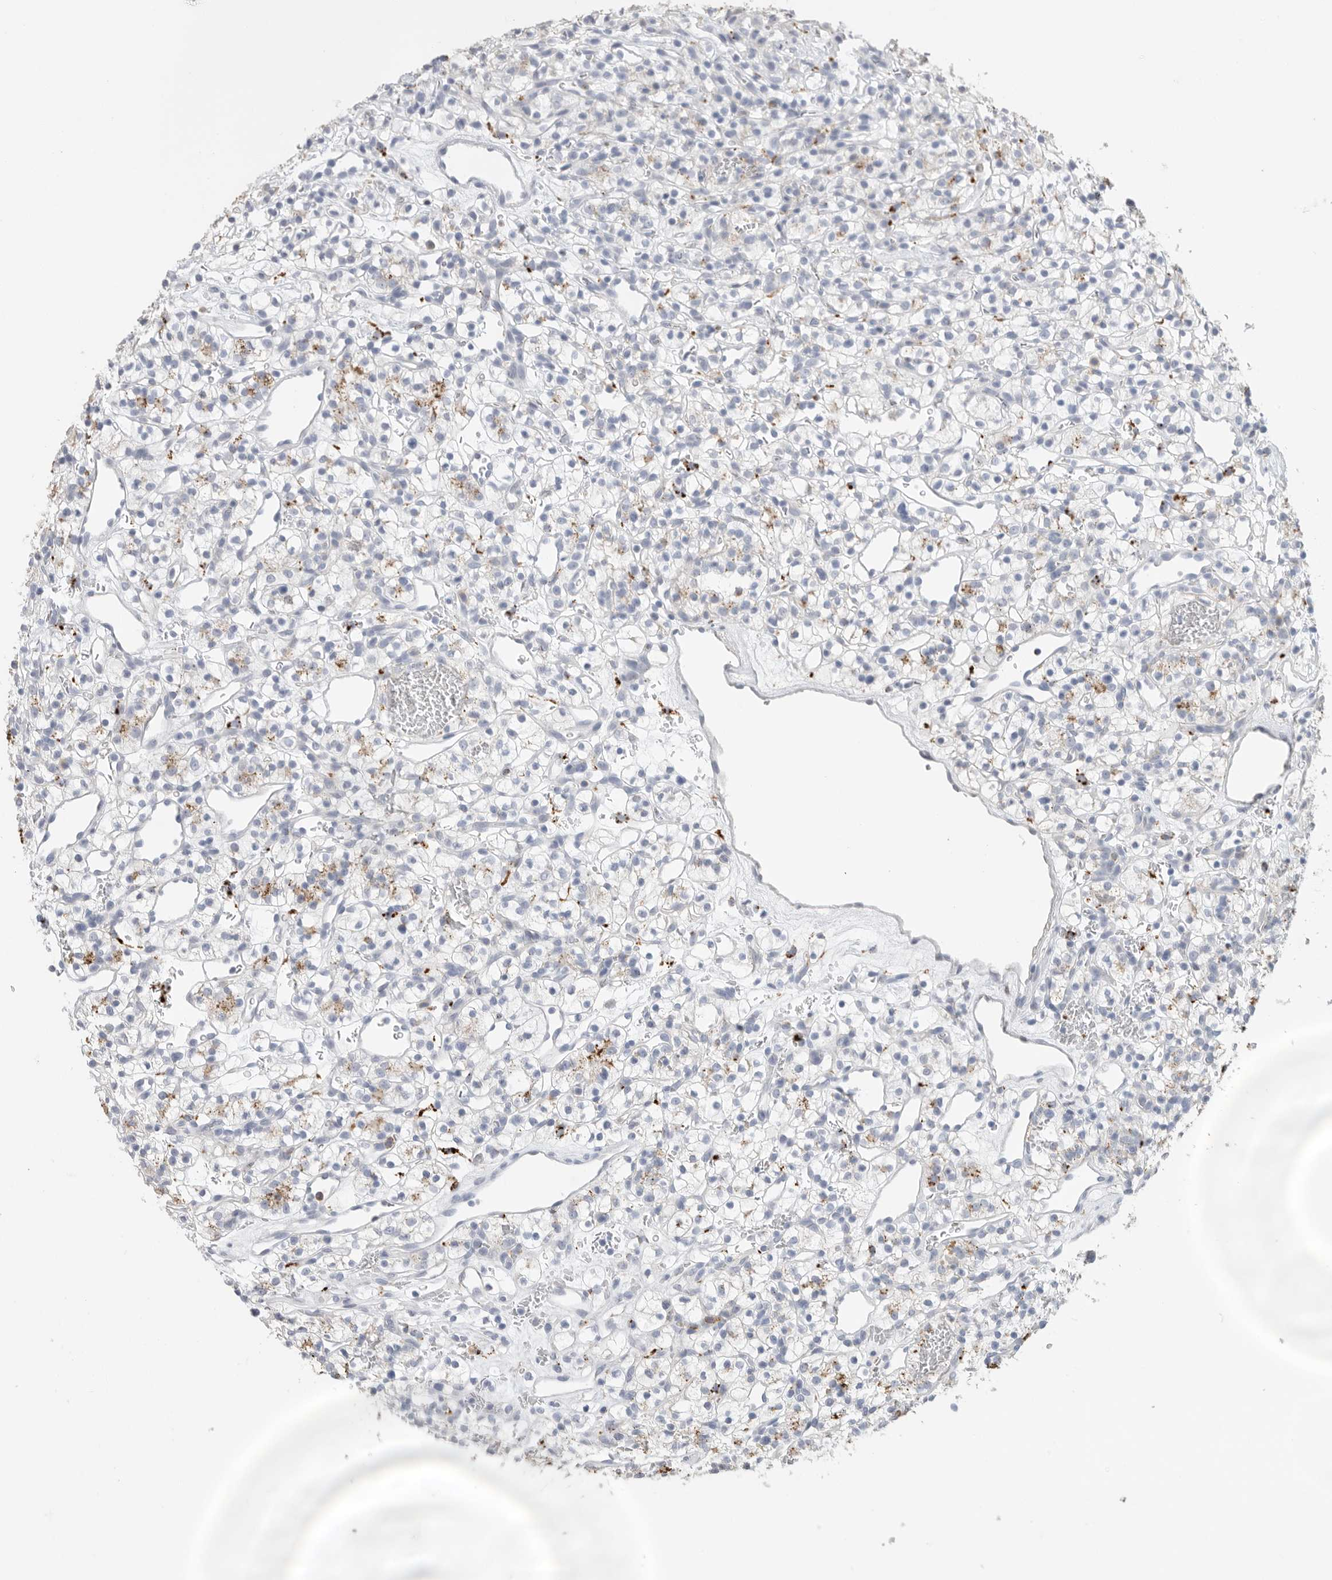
{"staining": {"intensity": "moderate", "quantity": "<25%", "location": "cytoplasmic/membranous"}, "tissue": "renal cancer", "cell_type": "Tumor cells", "image_type": "cancer", "snomed": [{"axis": "morphology", "description": "Adenocarcinoma, NOS"}, {"axis": "topography", "description": "Kidney"}], "caption": "Renal cancer tissue demonstrates moderate cytoplasmic/membranous staining in about <25% of tumor cells, visualized by immunohistochemistry. (DAB IHC, brown staining for protein, blue staining for nuclei).", "gene": "GGH", "patient": {"sex": "female", "age": 57}}